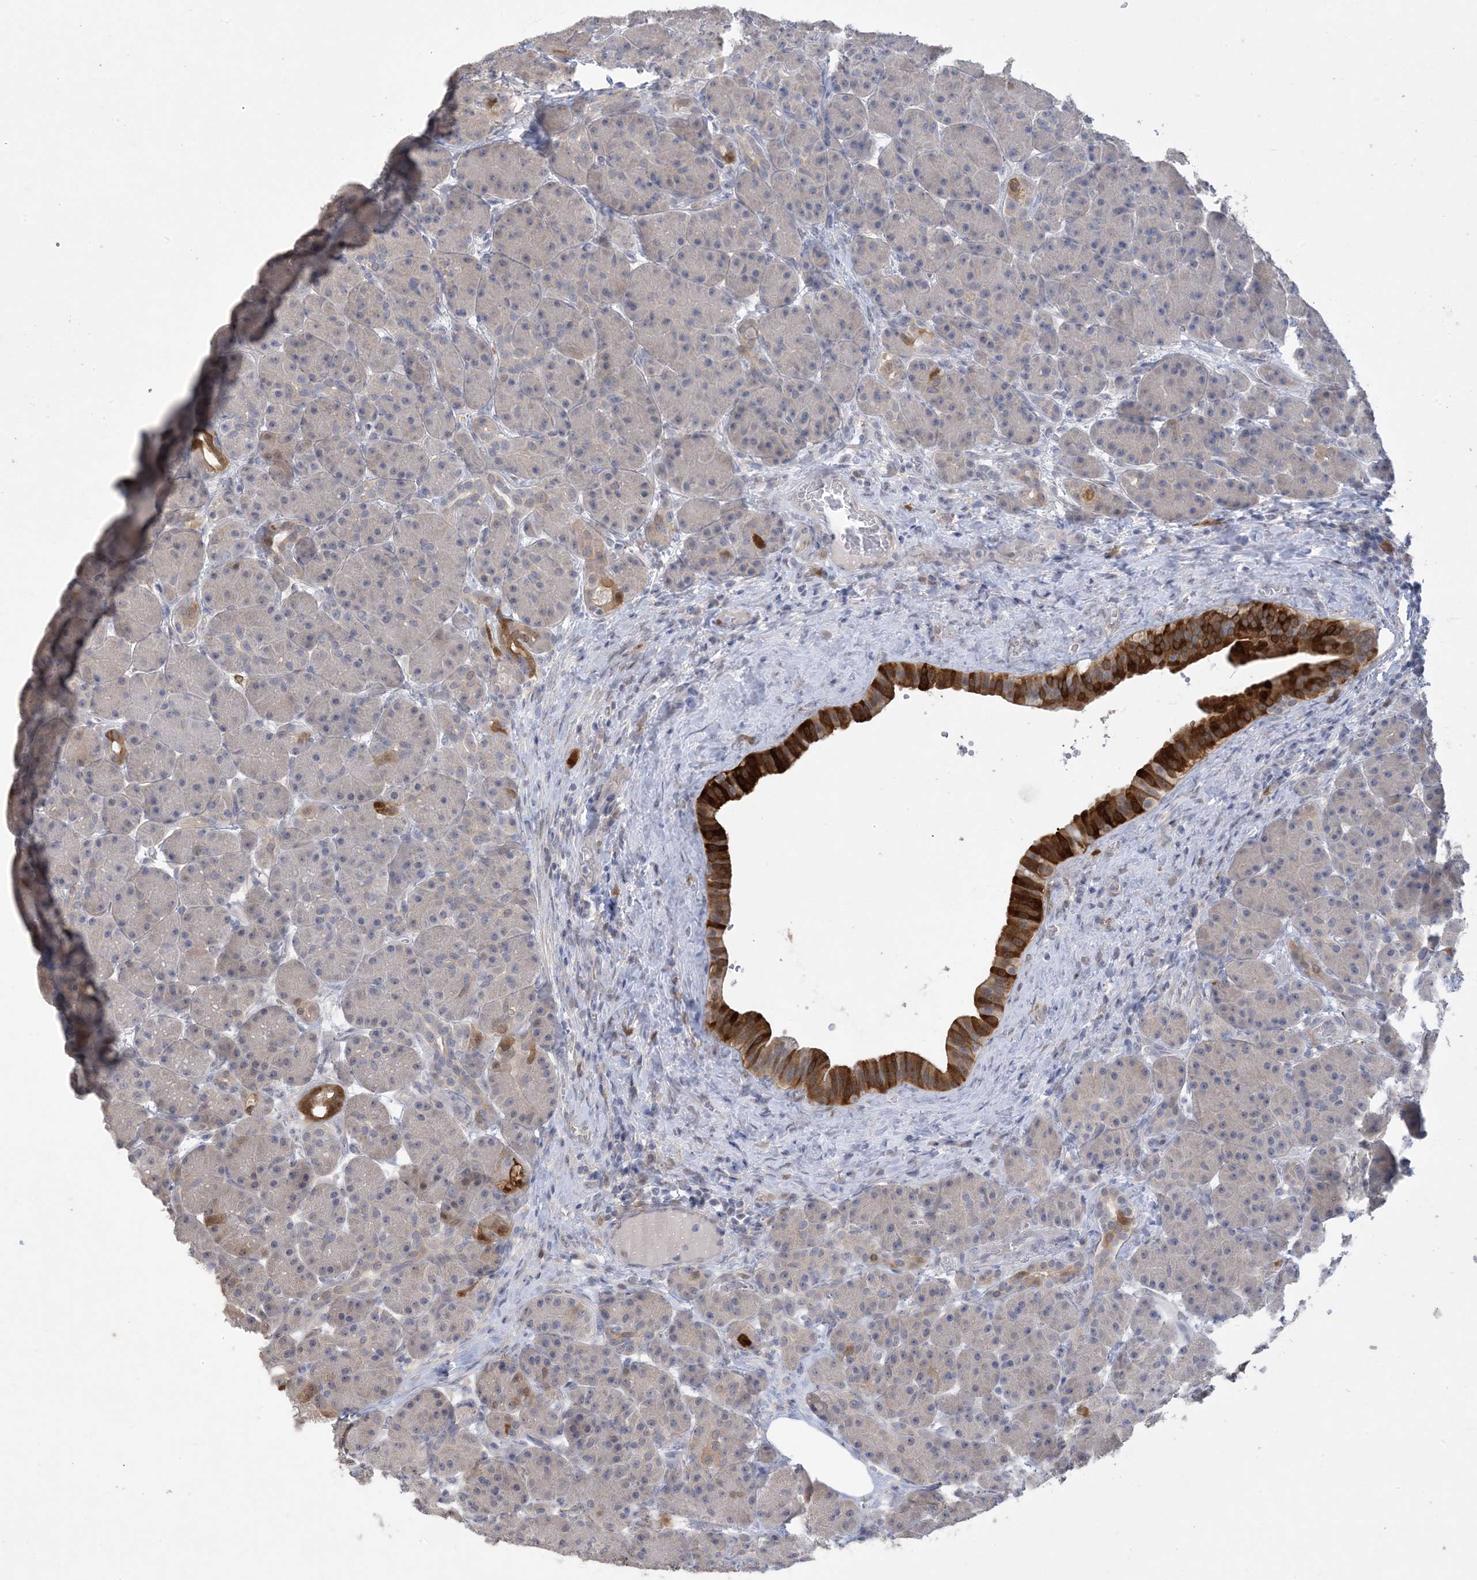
{"staining": {"intensity": "strong", "quantity": "<25%", "location": "cytoplasmic/membranous"}, "tissue": "pancreas", "cell_type": "Exocrine glandular cells", "image_type": "normal", "snomed": [{"axis": "morphology", "description": "Normal tissue, NOS"}, {"axis": "topography", "description": "Pancreas"}], "caption": "Immunohistochemistry micrograph of benign pancreas: pancreas stained using immunohistochemistry shows medium levels of strong protein expression localized specifically in the cytoplasmic/membranous of exocrine glandular cells, appearing as a cytoplasmic/membranous brown color.", "gene": "HMGCS1", "patient": {"sex": "male", "age": 63}}